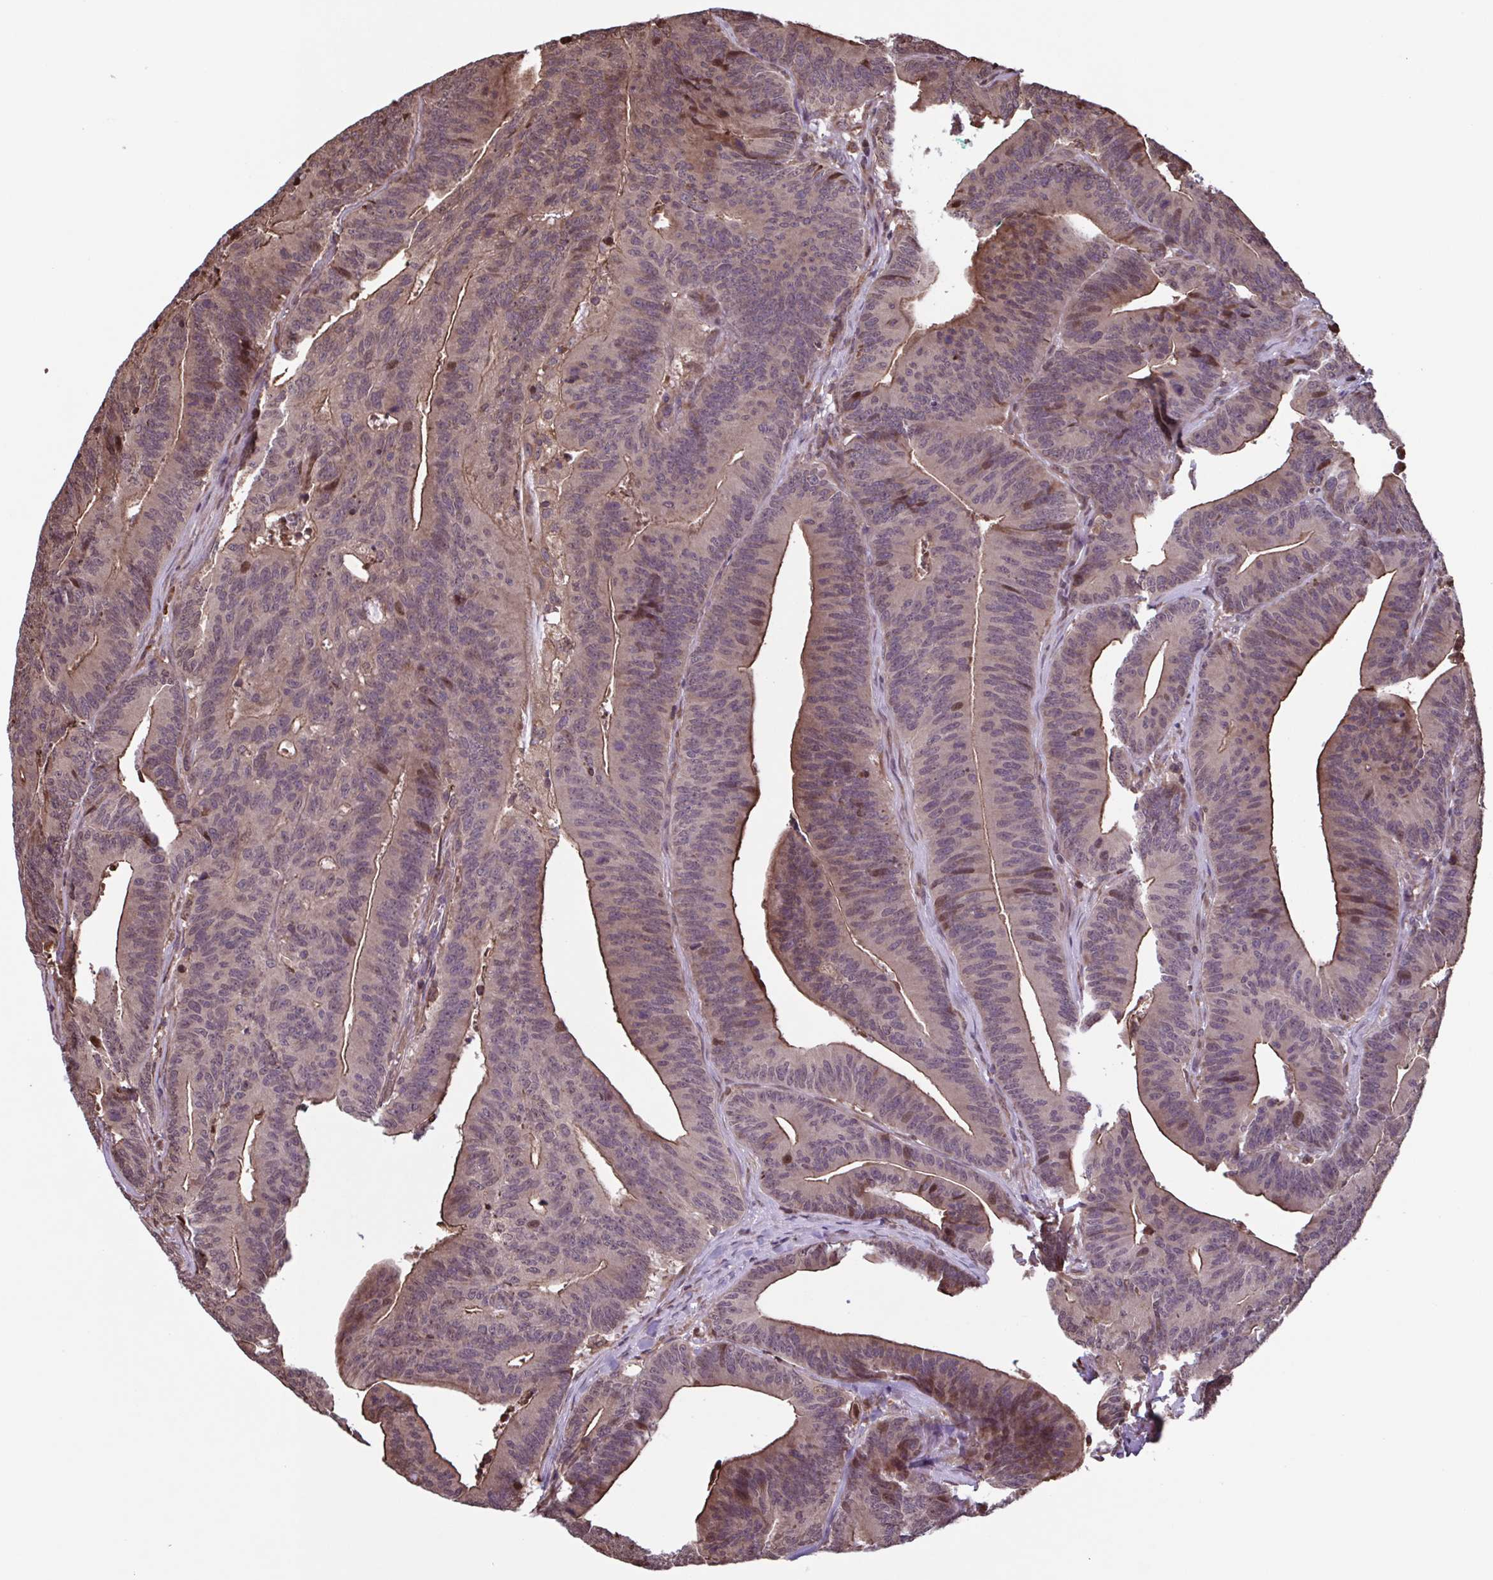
{"staining": {"intensity": "moderate", "quantity": "<25%", "location": "cytoplasmic/membranous,nuclear"}, "tissue": "colorectal cancer", "cell_type": "Tumor cells", "image_type": "cancer", "snomed": [{"axis": "morphology", "description": "Adenocarcinoma, NOS"}, {"axis": "topography", "description": "Colon"}], "caption": "Human adenocarcinoma (colorectal) stained for a protein (brown) exhibits moderate cytoplasmic/membranous and nuclear positive staining in about <25% of tumor cells.", "gene": "SEC63", "patient": {"sex": "female", "age": 78}}